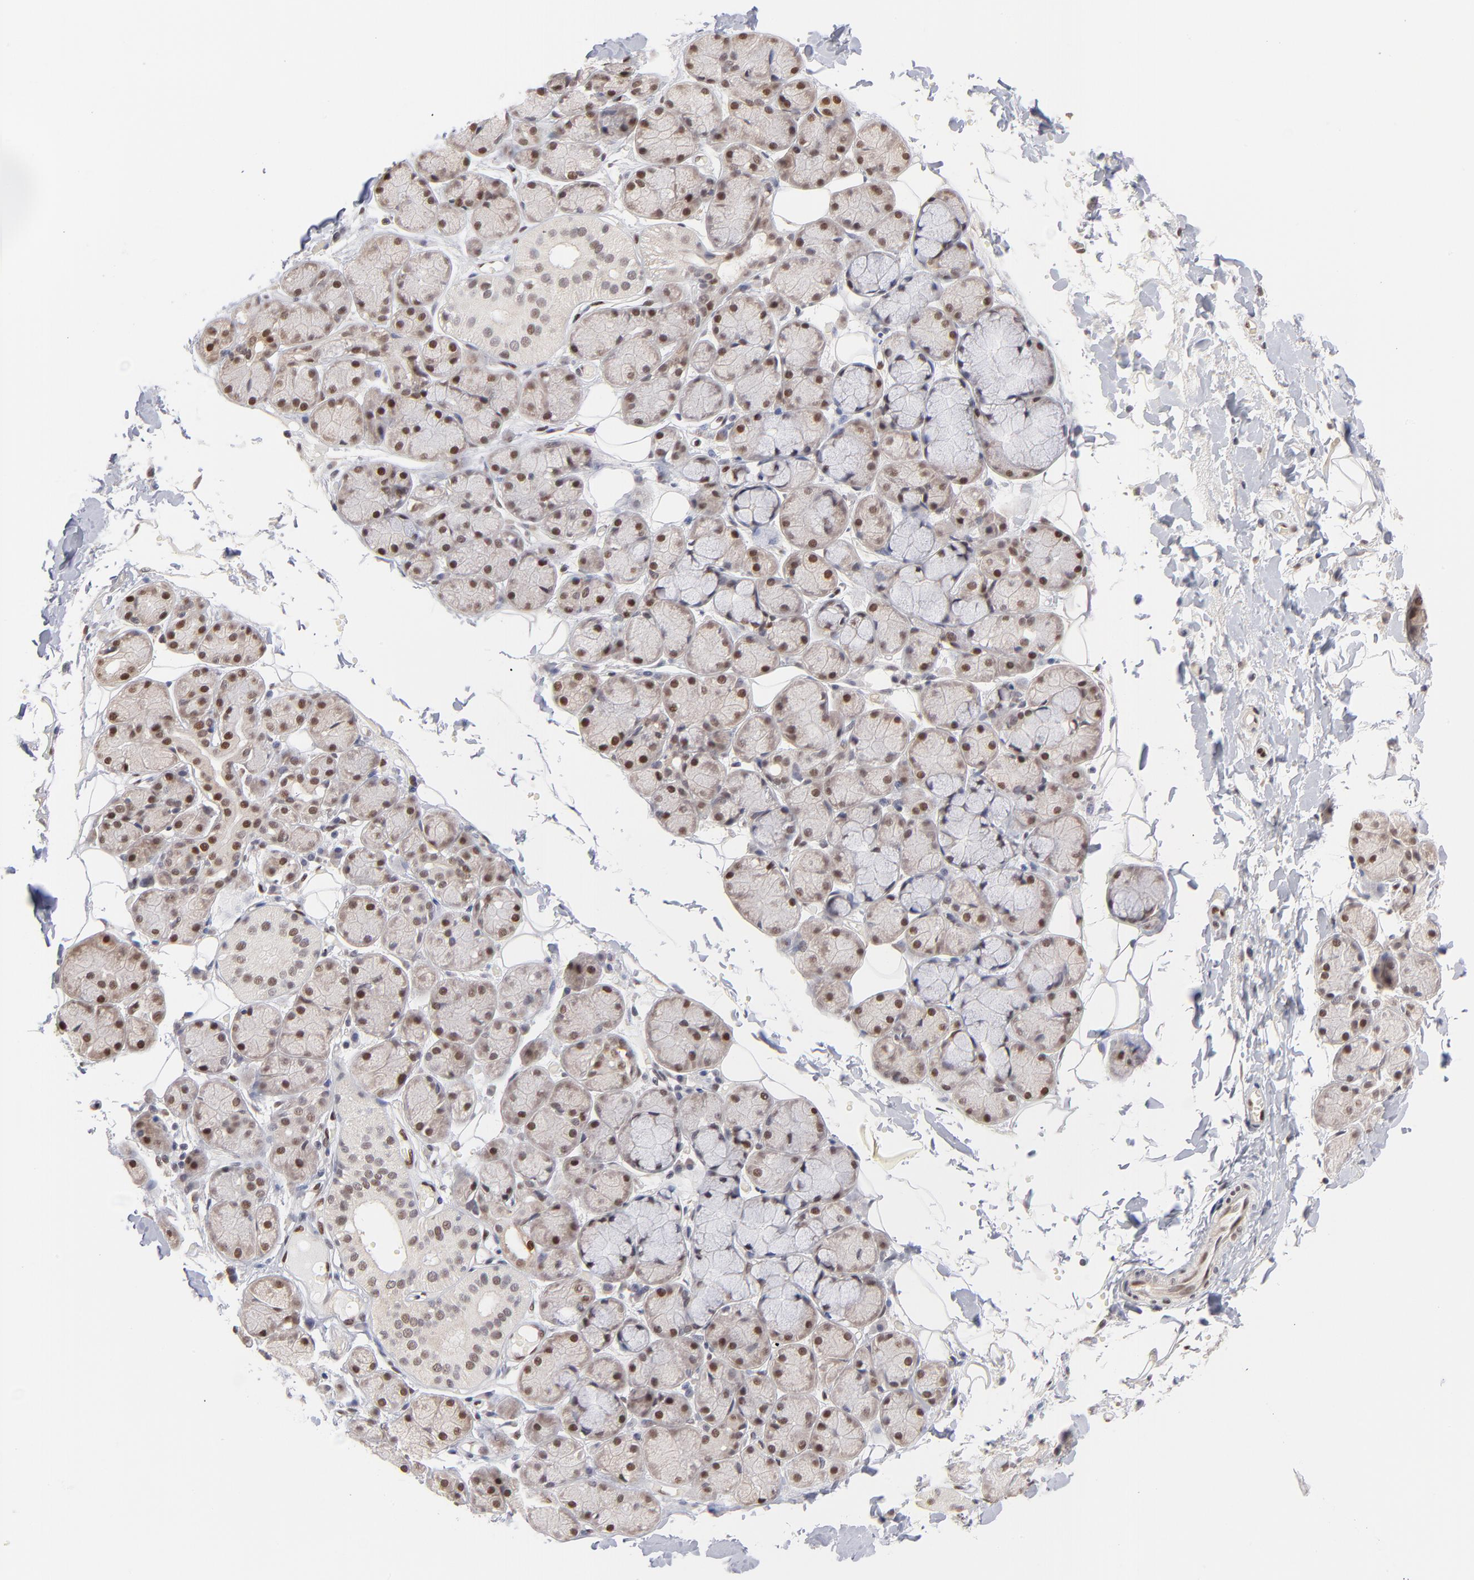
{"staining": {"intensity": "moderate", "quantity": "25%-75%", "location": "nuclear"}, "tissue": "salivary gland", "cell_type": "Glandular cells", "image_type": "normal", "snomed": [{"axis": "morphology", "description": "Normal tissue, NOS"}, {"axis": "topography", "description": "Skeletal muscle"}, {"axis": "topography", "description": "Oral tissue"}, {"axis": "topography", "description": "Salivary gland"}, {"axis": "topography", "description": "Peripheral nerve tissue"}], "caption": "IHC of normal human salivary gland shows medium levels of moderate nuclear expression in approximately 25%-75% of glandular cells. The staining is performed using DAB (3,3'-diaminobenzidine) brown chromogen to label protein expression. The nuclei are counter-stained blue using hematoxylin.", "gene": "STAT3", "patient": {"sex": "male", "age": 54}}